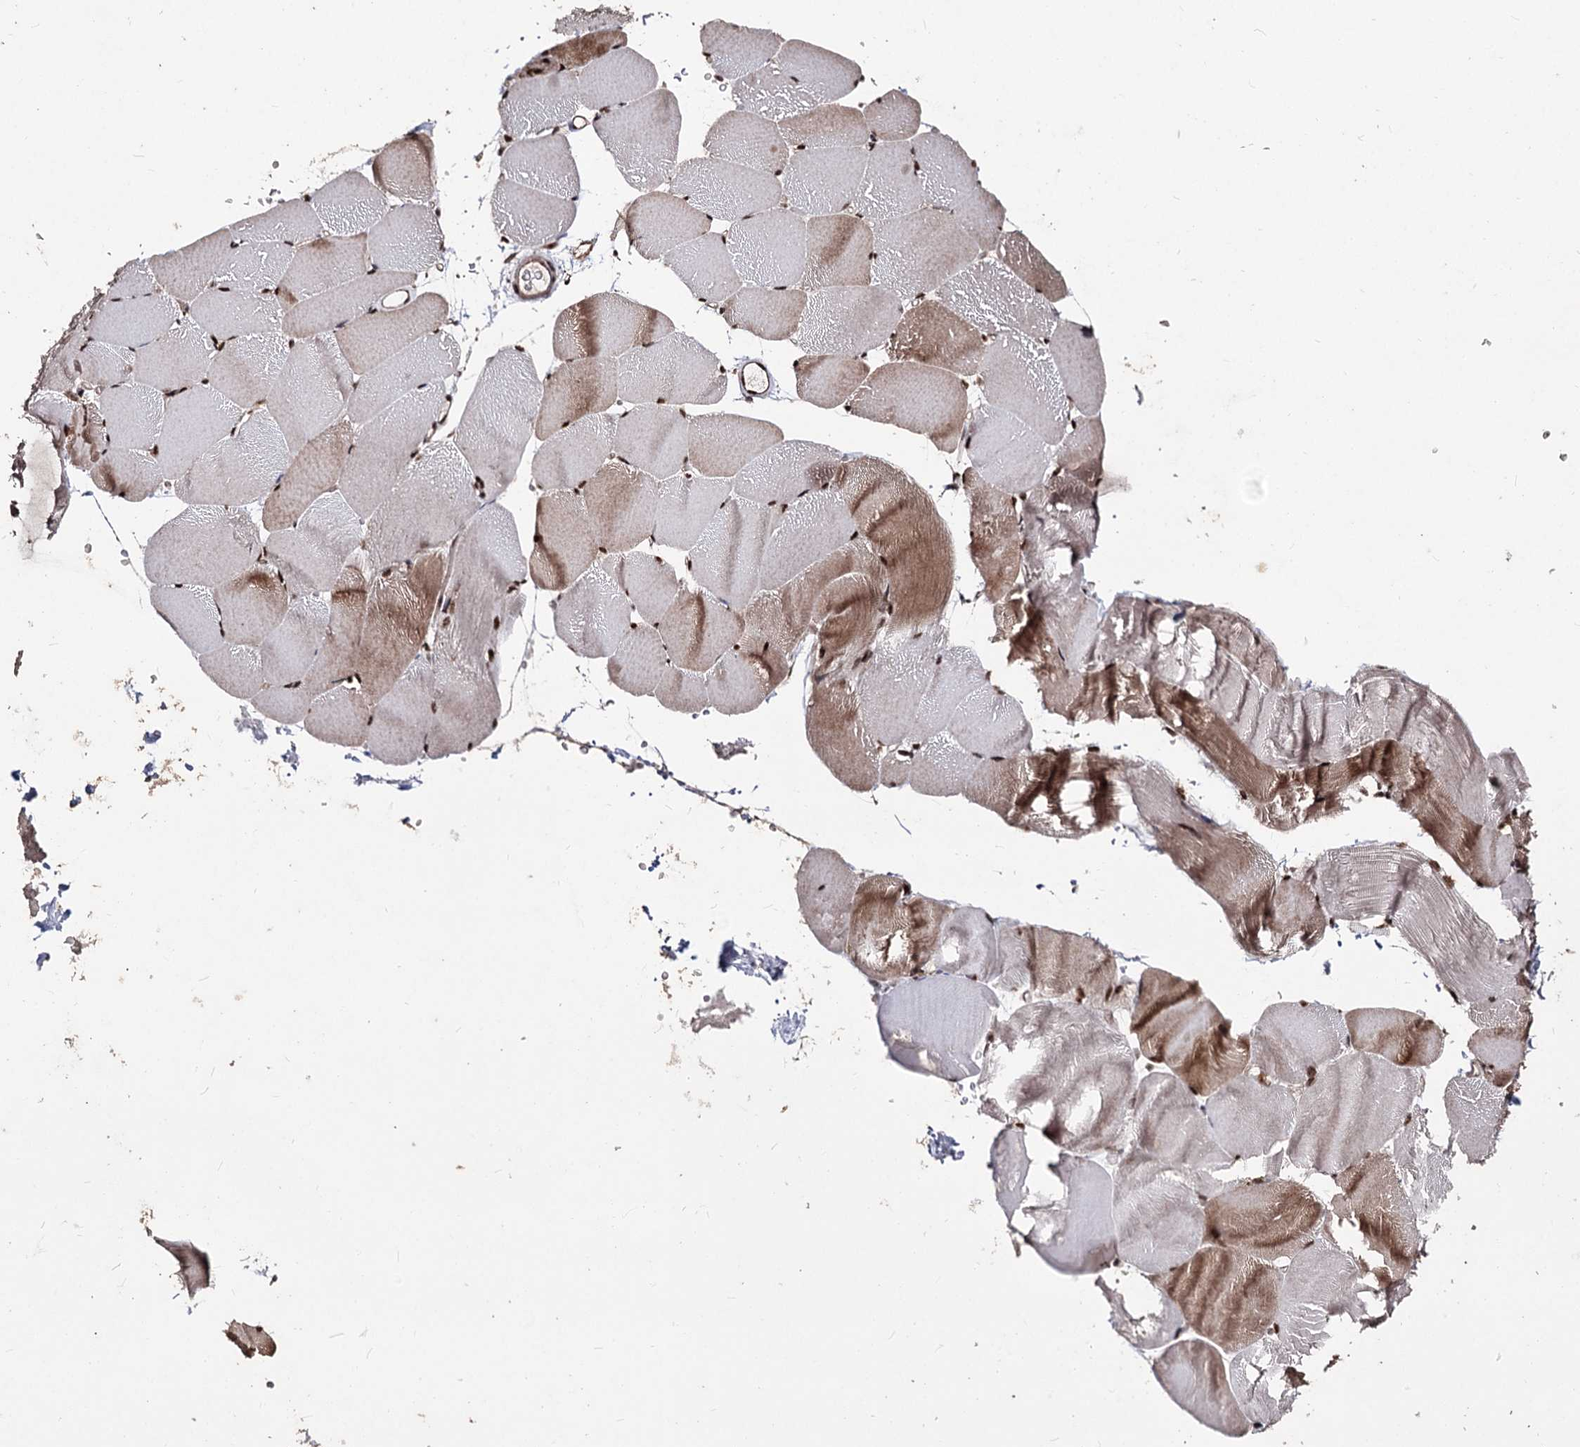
{"staining": {"intensity": "moderate", "quantity": "25%-75%", "location": "cytoplasmic/membranous,nuclear"}, "tissue": "skeletal muscle", "cell_type": "Myocytes", "image_type": "normal", "snomed": [{"axis": "morphology", "description": "Normal tissue, NOS"}, {"axis": "topography", "description": "Skeletal muscle"}, {"axis": "topography", "description": "Parathyroid gland"}], "caption": "This micrograph demonstrates IHC staining of benign skeletal muscle, with medium moderate cytoplasmic/membranous,nuclear staining in about 25%-75% of myocytes.", "gene": "U2SURP", "patient": {"sex": "female", "age": 37}}